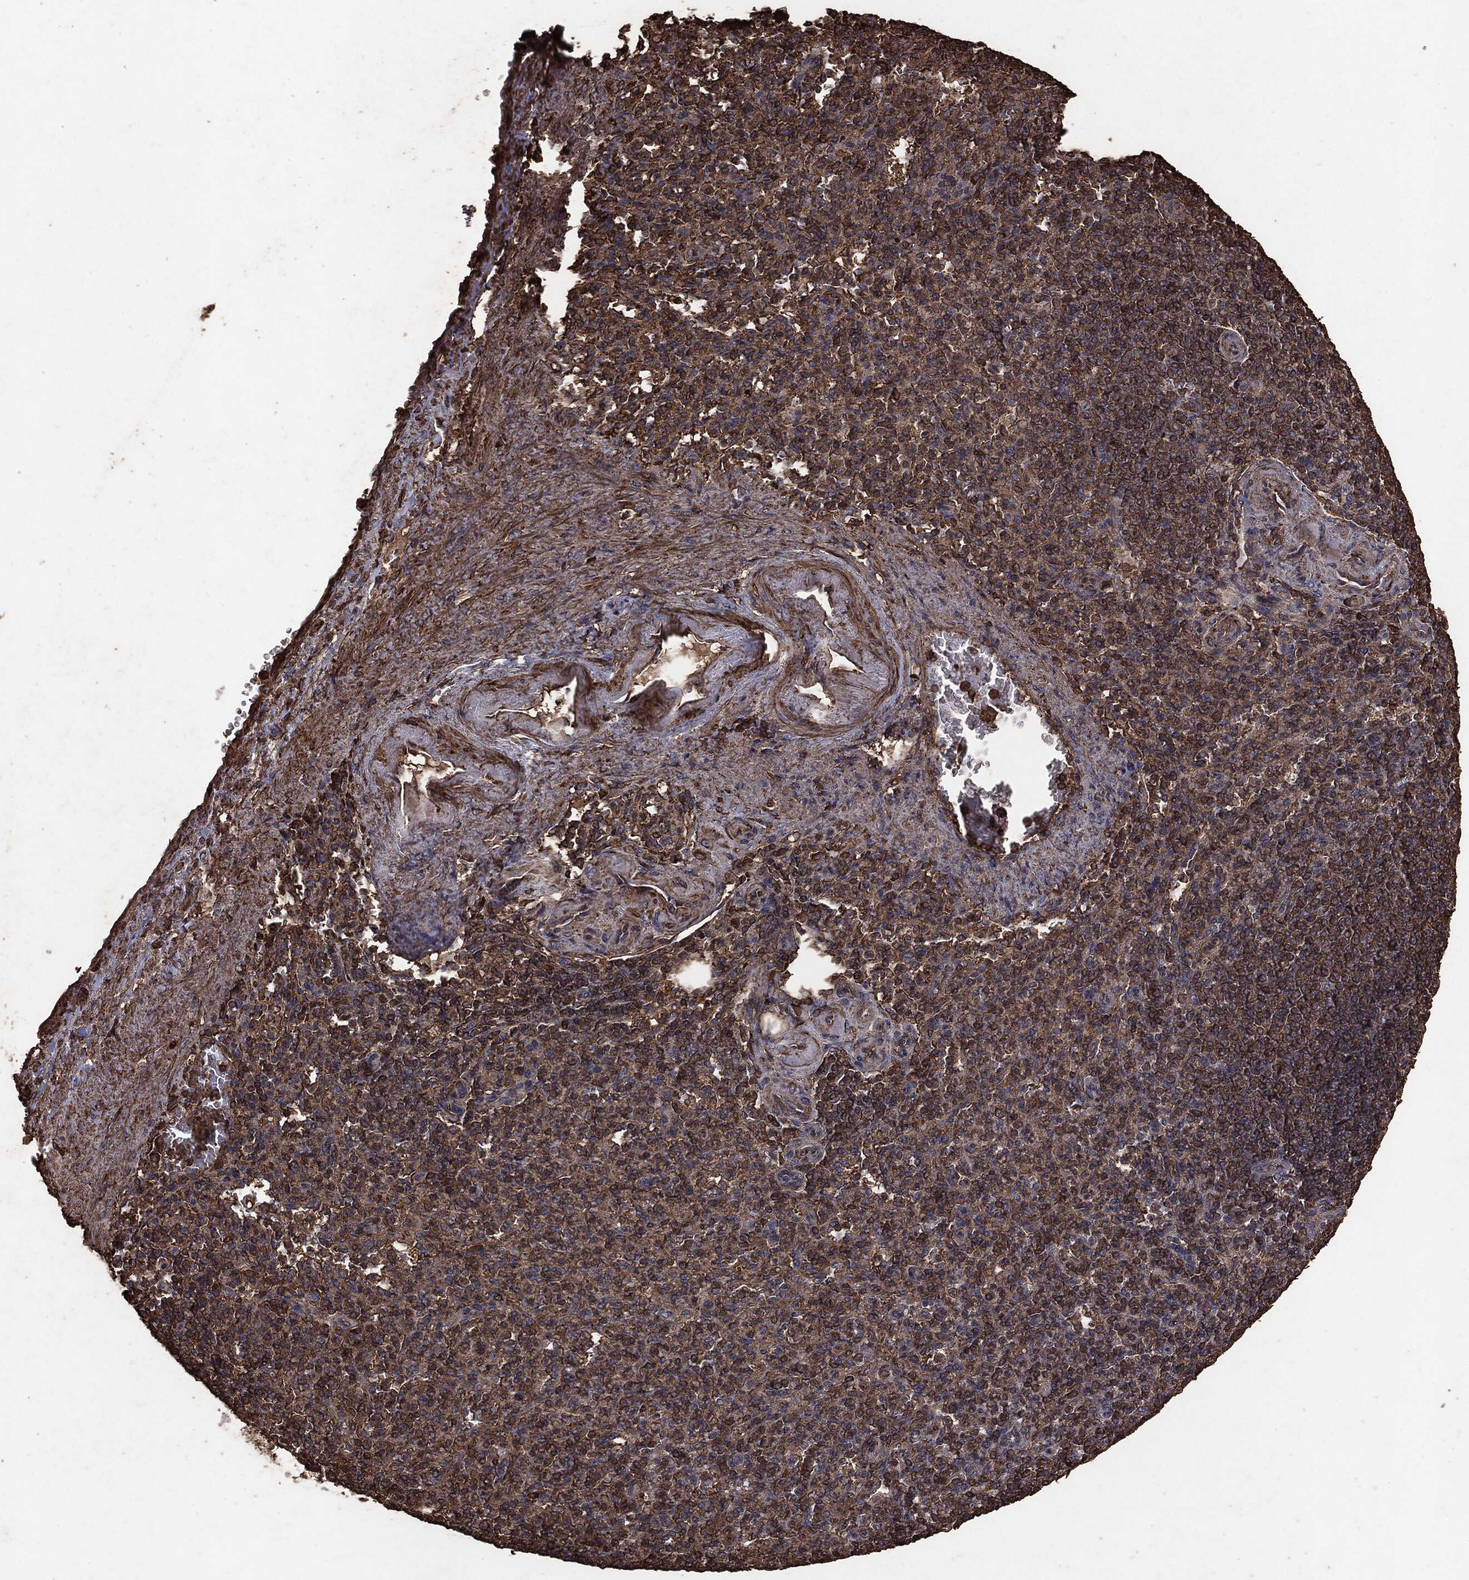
{"staining": {"intensity": "moderate", "quantity": ">75%", "location": "cytoplasmic/membranous"}, "tissue": "spleen", "cell_type": "Cells in red pulp", "image_type": "normal", "snomed": [{"axis": "morphology", "description": "Normal tissue, NOS"}, {"axis": "topography", "description": "Spleen"}], "caption": "Immunohistochemical staining of benign human spleen shows >75% levels of moderate cytoplasmic/membranous protein expression in approximately >75% of cells in red pulp. Using DAB (3,3'-diaminobenzidine) (brown) and hematoxylin (blue) stains, captured at high magnification using brightfield microscopy.", "gene": "MTOR", "patient": {"sex": "female", "age": 74}}